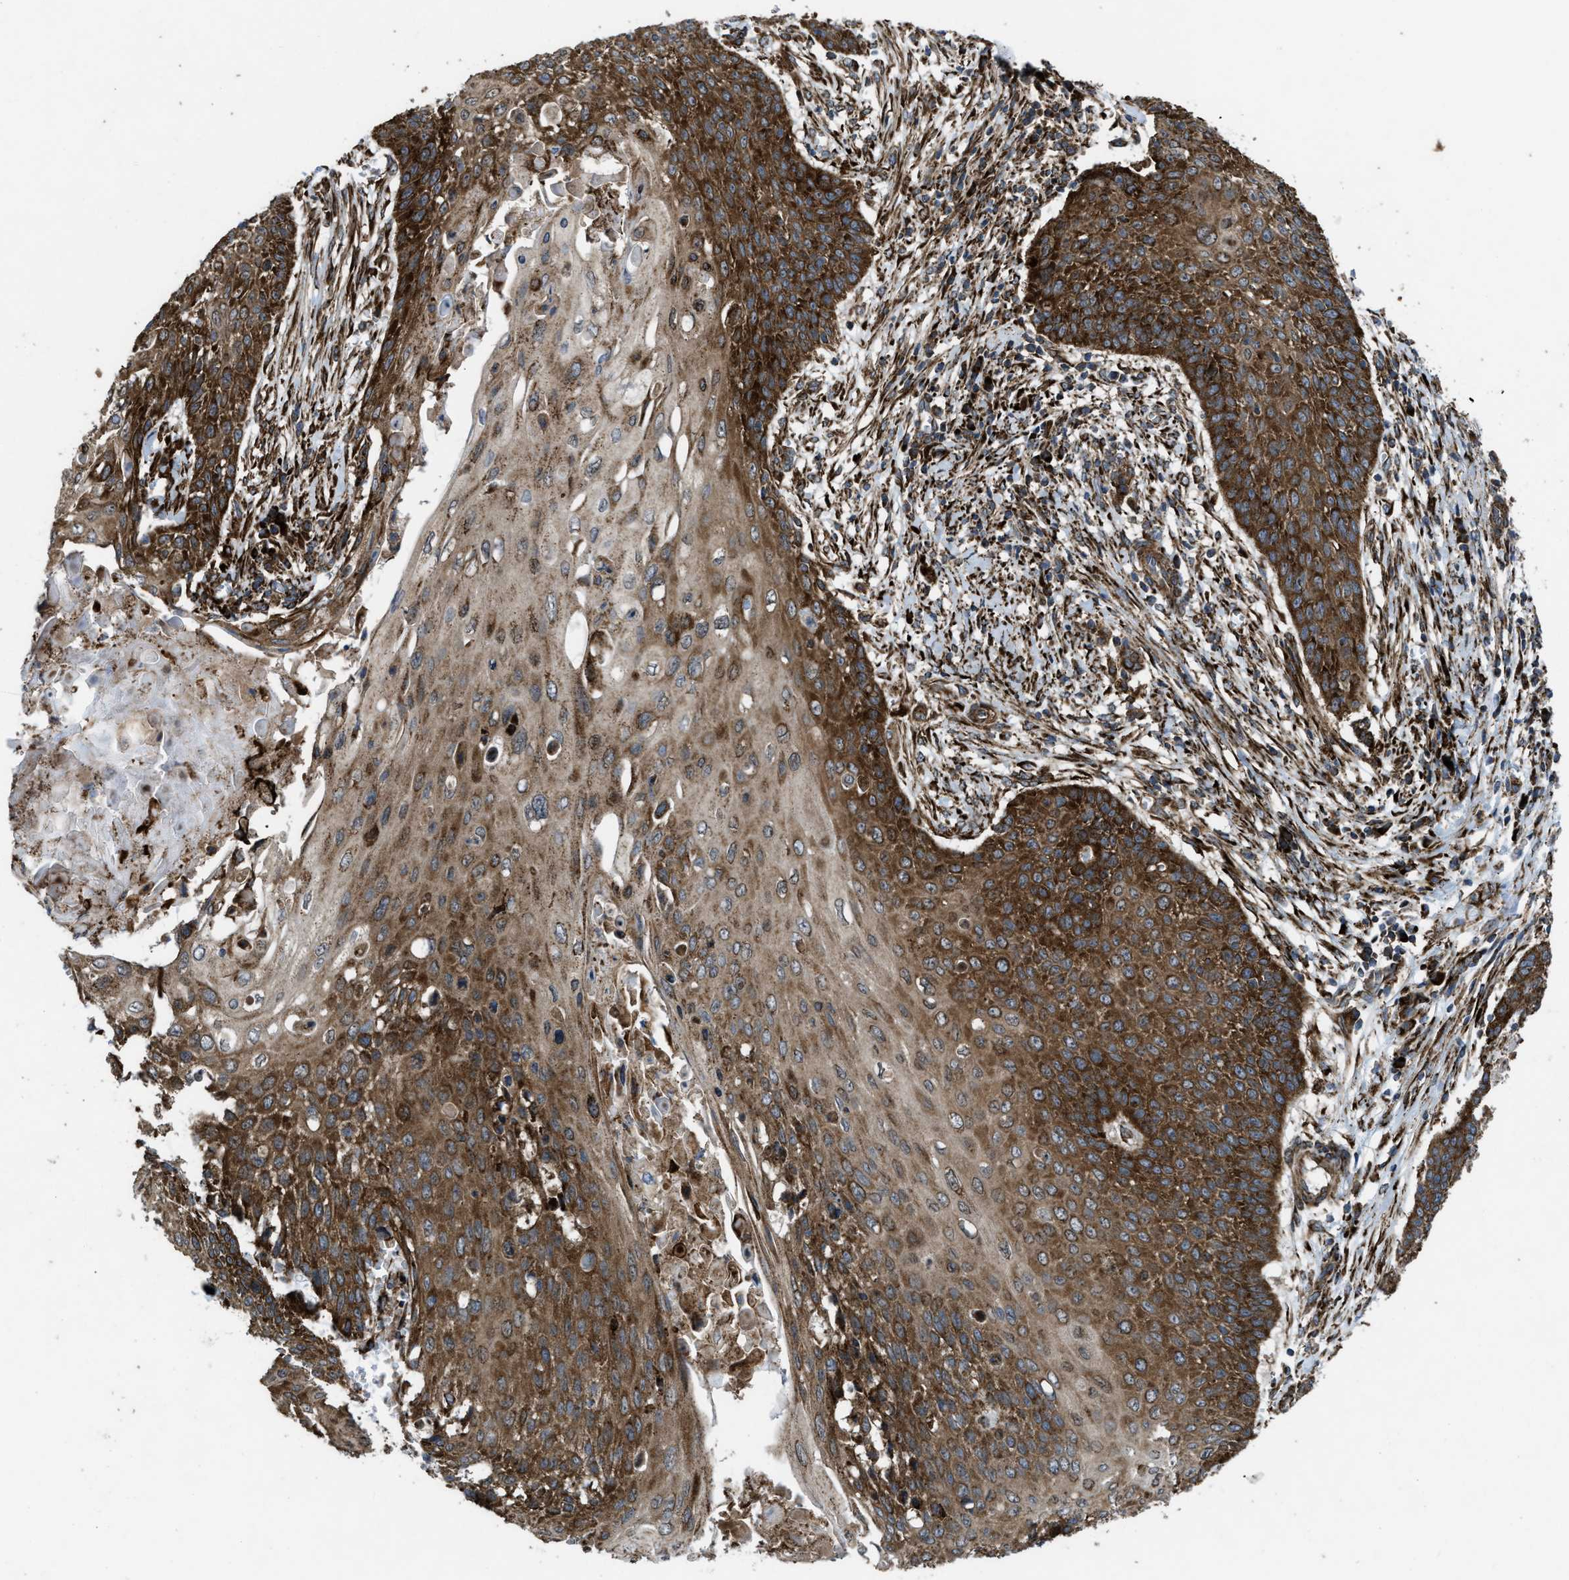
{"staining": {"intensity": "strong", "quantity": ">75%", "location": "cytoplasmic/membranous"}, "tissue": "cervical cancer", "cell_type": "Tumor cells", "image_type": "cancer", "snomed": [{"axis": "morphology", "description": "Squamous cell carcinoma, NOS"}, {"axis": "topography", "description": "Cervix"}], "caption": "High-power microscopy captured an immunohistochemistry image of cervical cancer (squamous cell carcinoma), revealing strong cytoplasmic/membranous positivity in approximately >75% of tumor cells.", "gene": "PER3", "patient": {"sex": "female", "age": 39}}